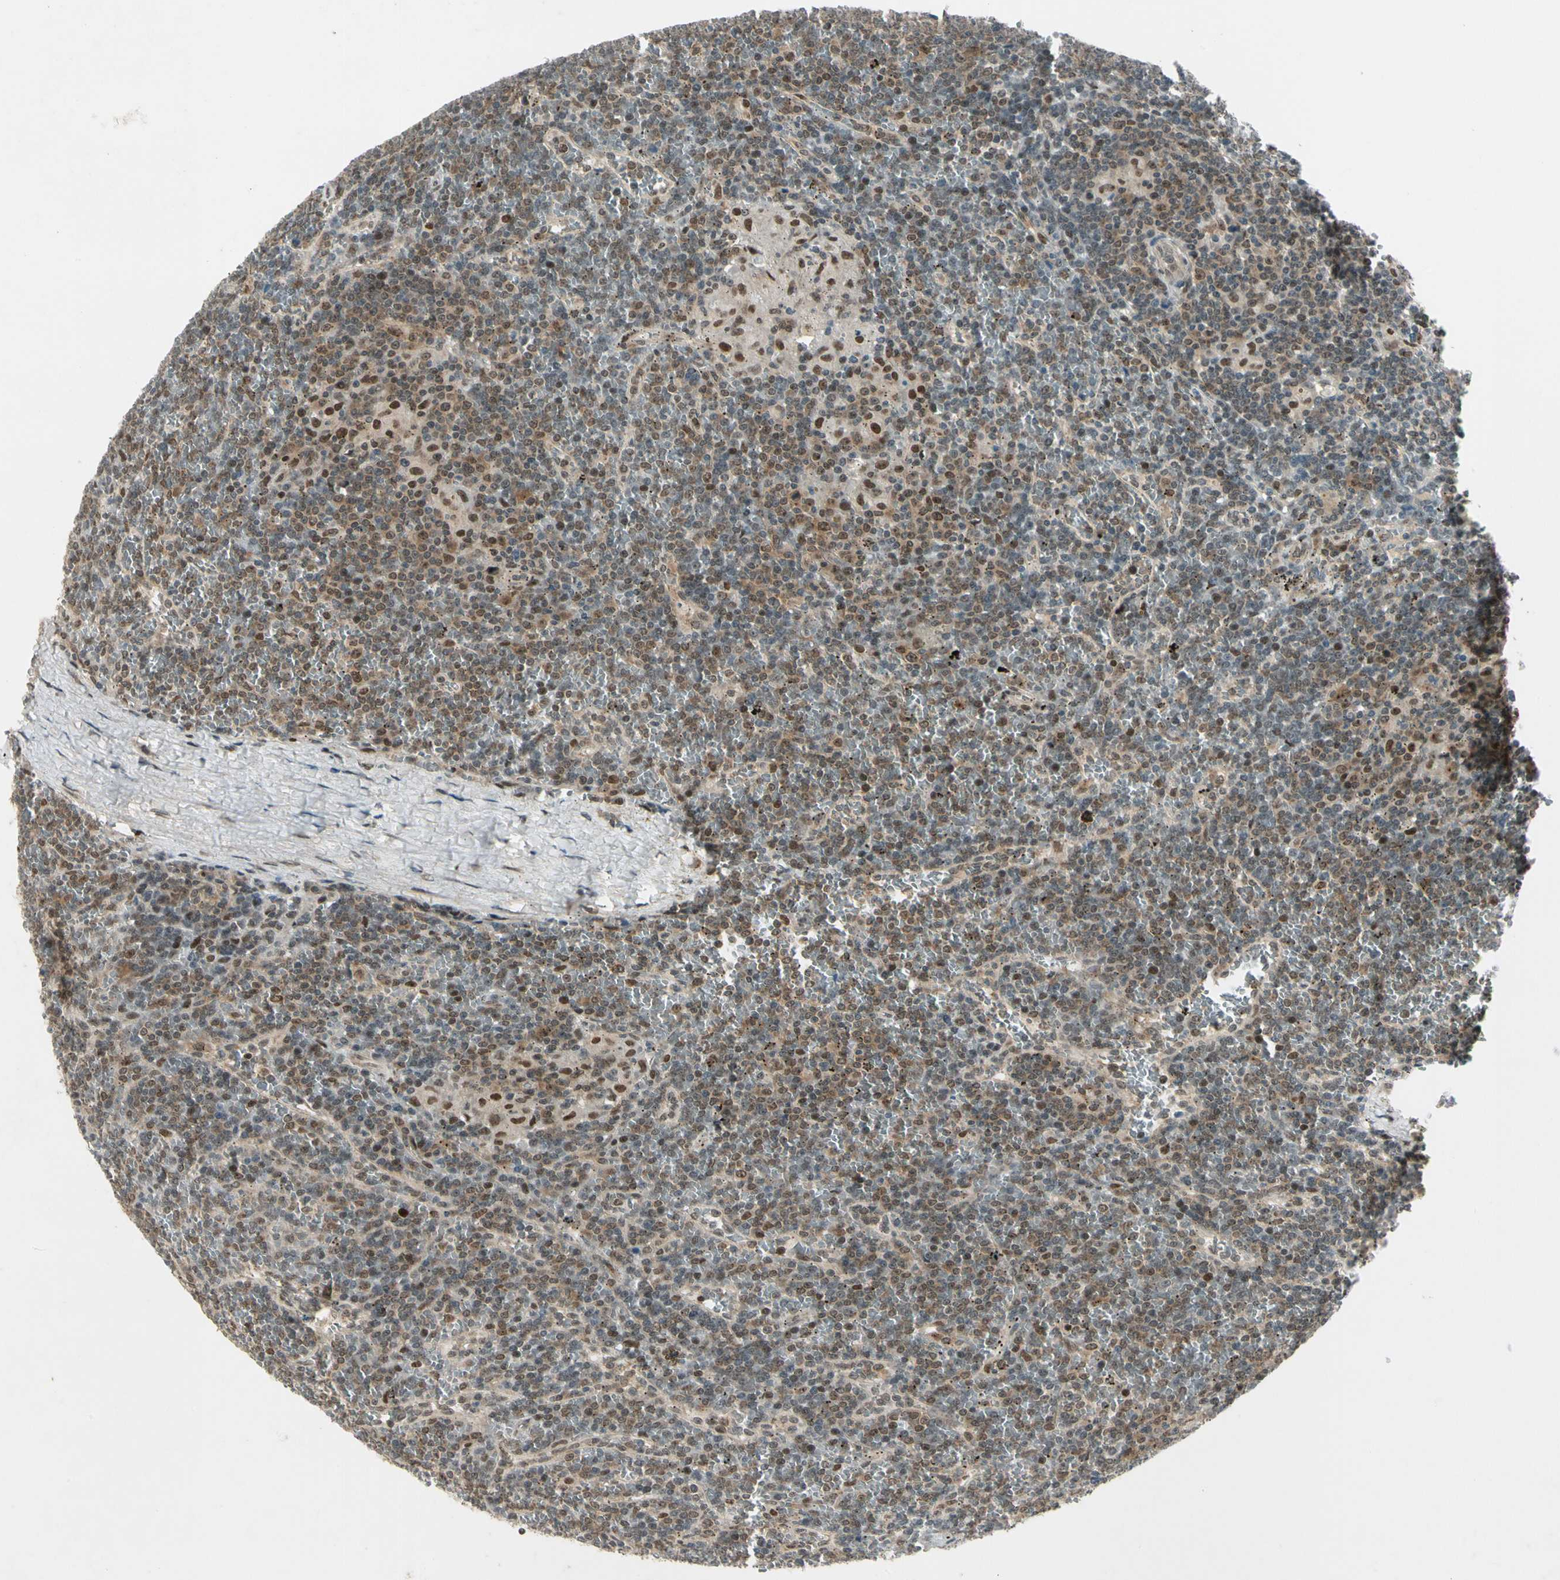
{"staining": {"intensity": "moderate", "quantity": ">75%", "location": "cytoplasmic/membranous,nuclear"}, "tissue": "lymphoma", "cell_type": "Tumor cells", "image_type": "cancer", "snomed": [{"axis": "morphology", "description": "Malignant lymphoma, non-Hodgkin's type, Low grade"}, {"axis": "topography", "description": "Spleen"}], "caption": "Immunohistochemical staining of human lymphoma displays medium levels of moderate cytoplasmic/membranous and nuclear protein positivity in about >75% of tumor cells.", "gene": "GTF3A", "patient": {"sex": "female", "age": 19}}